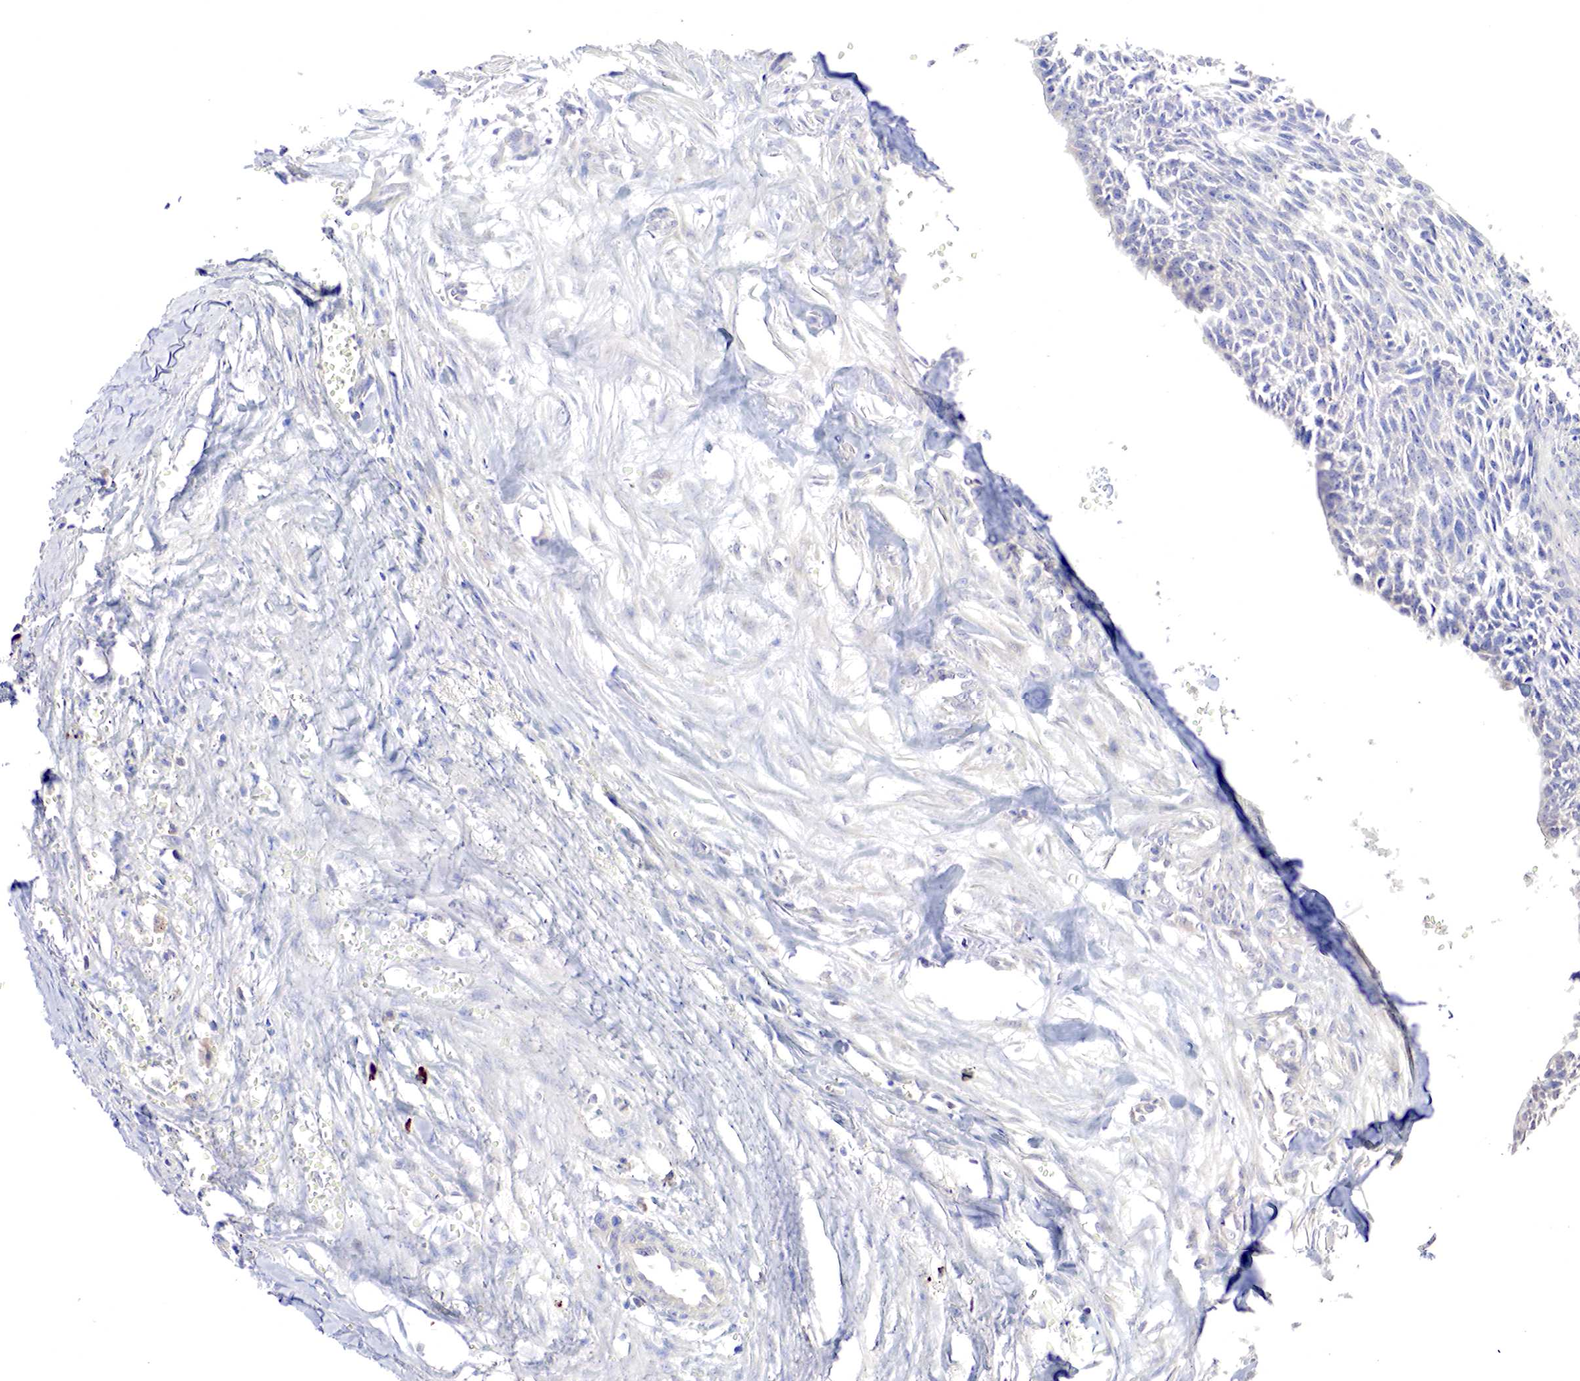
{"staining": {"intensity": "negative", "quantity": "none", "location": "none"}, "tissue": "head and neck cancer", "cell_type": "Tumor cells", "image_type": "cancer", "snomed": [{"axis": "morphology", "description": "Squamous cell carcinoma, NOS"}, {"axis": "topography", "description": "Salivary gland"}, {"axis": "topography", "description": "Head-Neck"}], "caption": "An image of head and neck squamous cell carcinoma stained for a protein reveals no brown staining in tumor cells. The staining is performed using DAB brown chromogen with nuclei counter-stained in using hematoxylin.", "gene": "GATA1", "patient": {"sex": "male", "age": 70}}